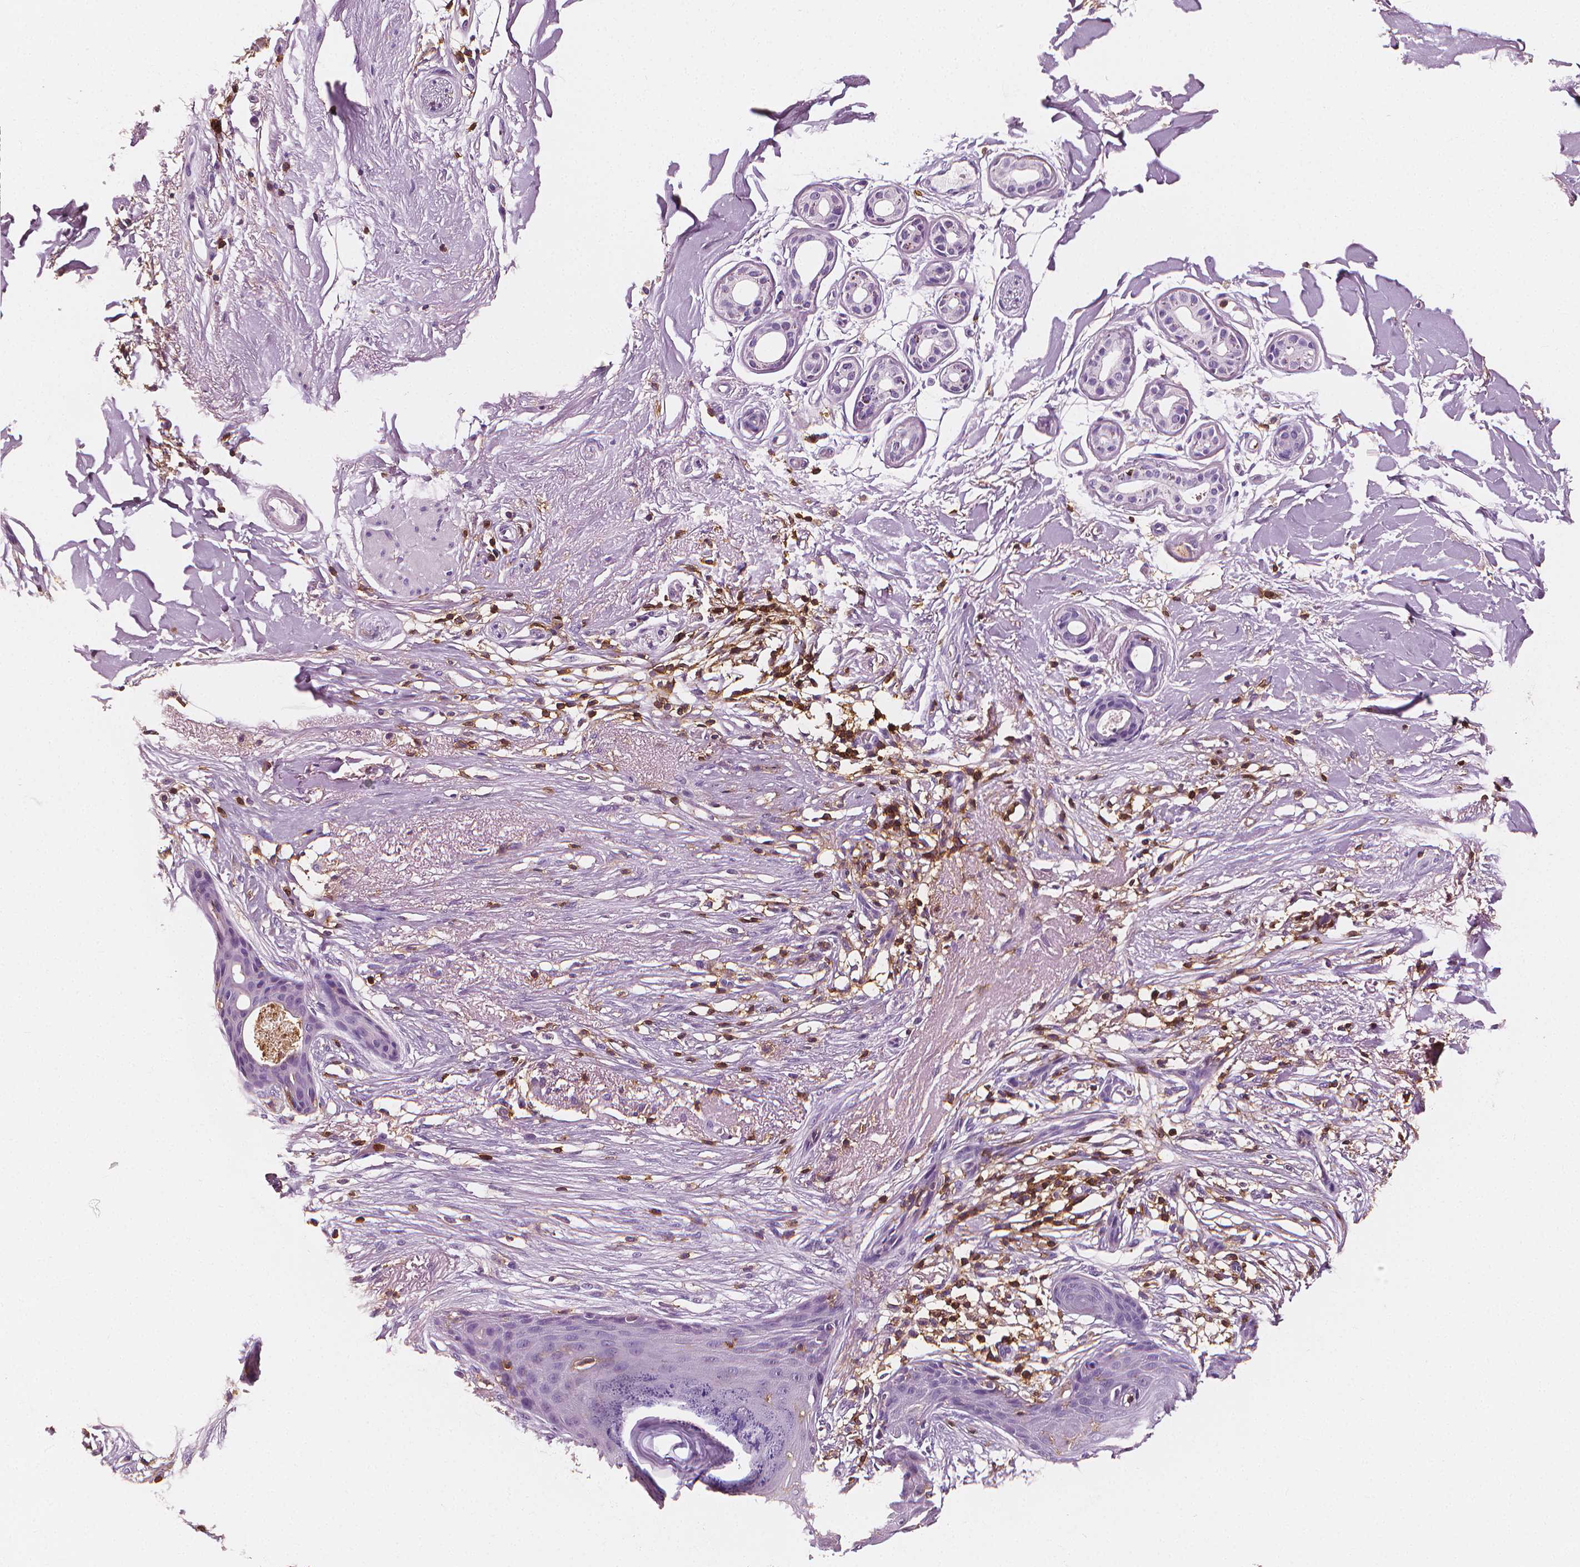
{"staining": {"intensity": "negative", "quantity": "none", "location": "none"}, "tissue": "skin cancer", "cell_type": "Tumor cells", "image_type": "cancer", "snomed": [{"axis": "morphology", "description": "Normal tissue, NOS"}, {"axis": "morphology", "description": "Basal cell carcinoma"}, {"axis": "topography", "description": "Skin"}], "caption": "This micrograph is of skin cancer stained with immunohistochemistry to label a protein in brown with the nuclei are counter-stained blue. There is no positivity in tumor cells. (DAB (3,3'-diaminobenzidine) immunohistochemistry (IHC), high magnification).", "gene": "PTPRC", "patient": {"sex": "male", "age": 84}}